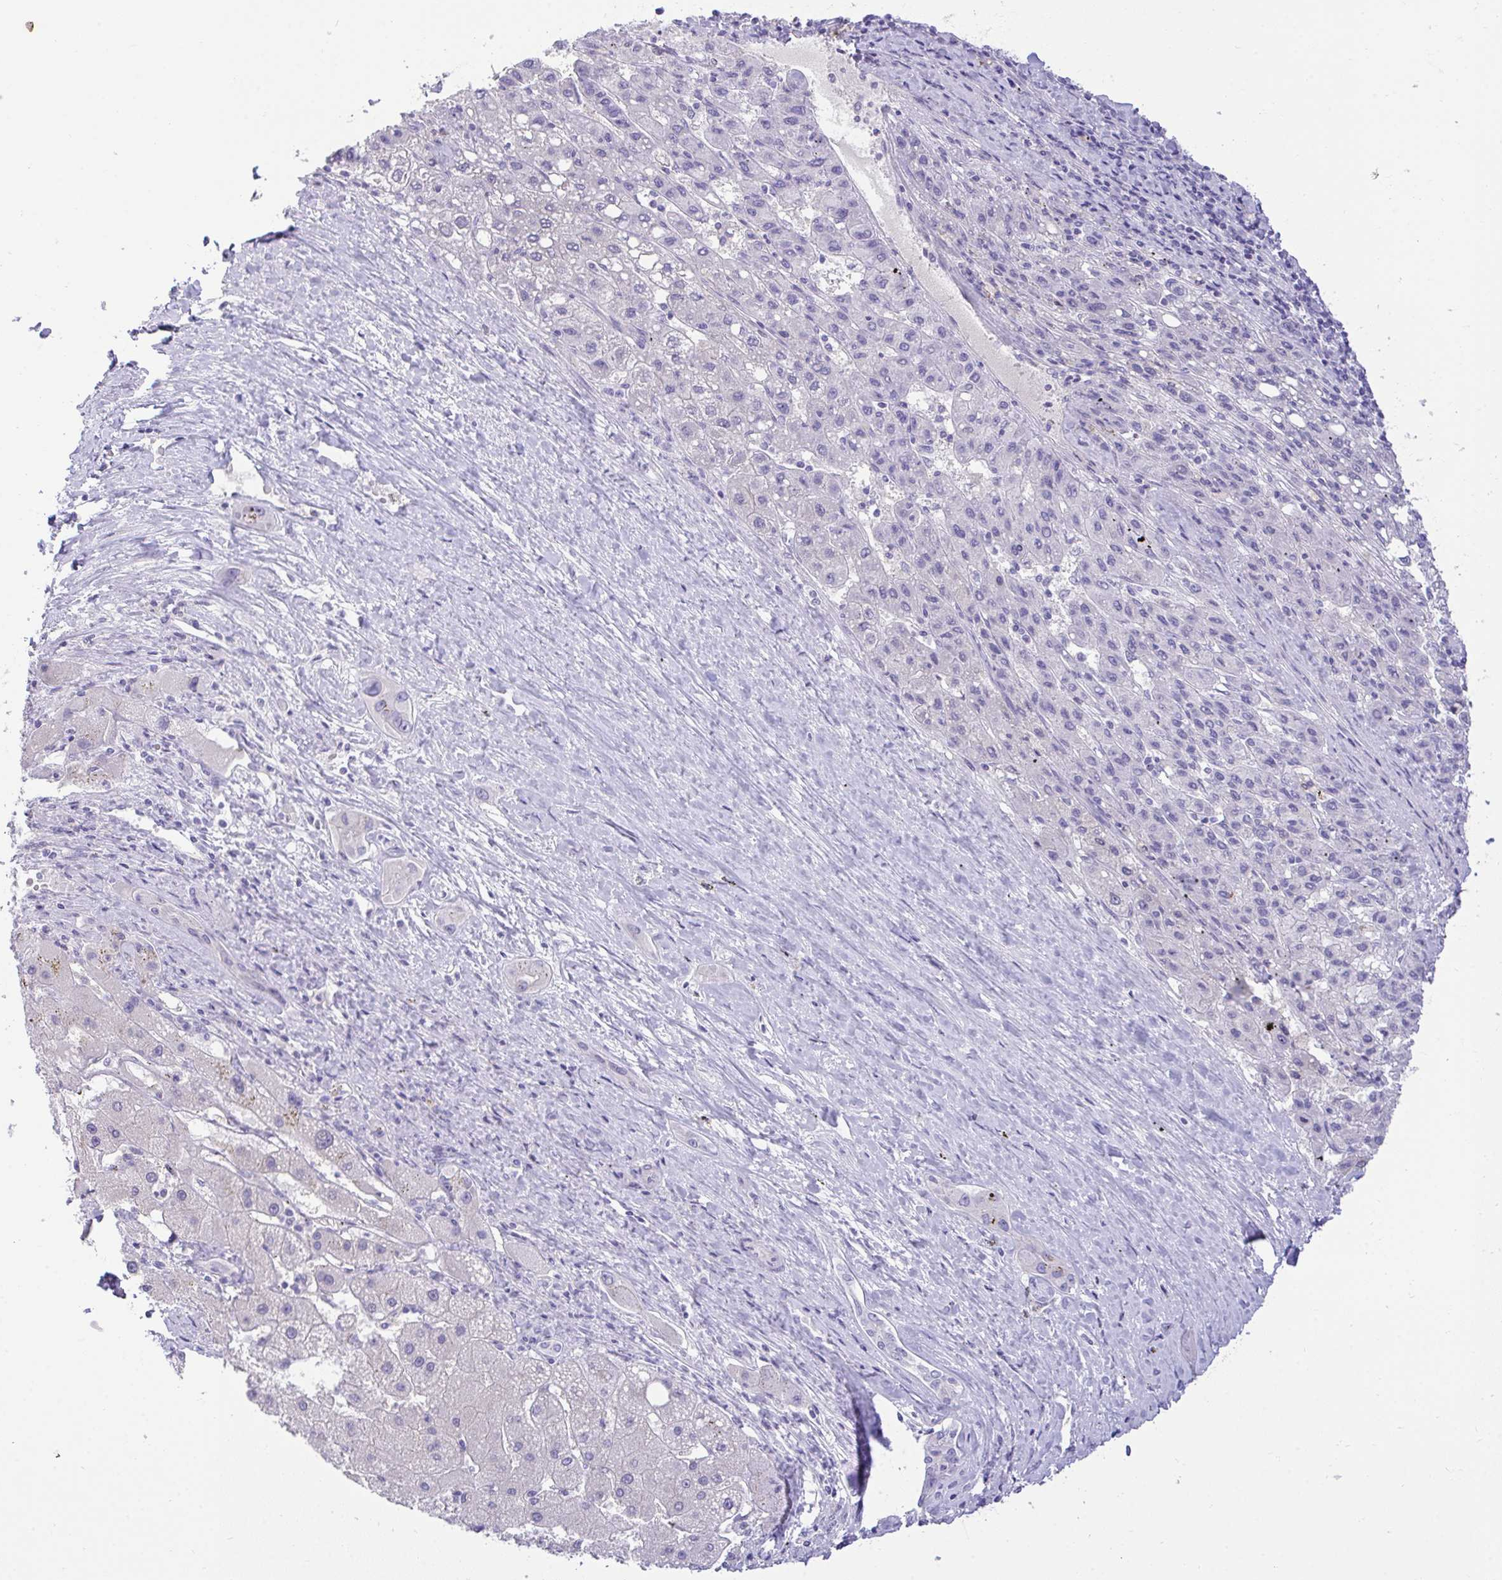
{"staining": {"intensity": "negative", "quantity": "none", "location": "none"}, "tissue": "liver cancer", "cell_type": "Tumor cells", "image_type": "cancer", "snomed": [{"axis": "morphology", "description": "Carcinoma, Hepatocellular, NOS"}, {"axis": "topography", "description": "Liver"}], "caption": "Protein analysis of liver cancer shows no significant staining in tumor cells.", "gene": "TMCO5A", "patient": {"sex": "female", "age": 82}}